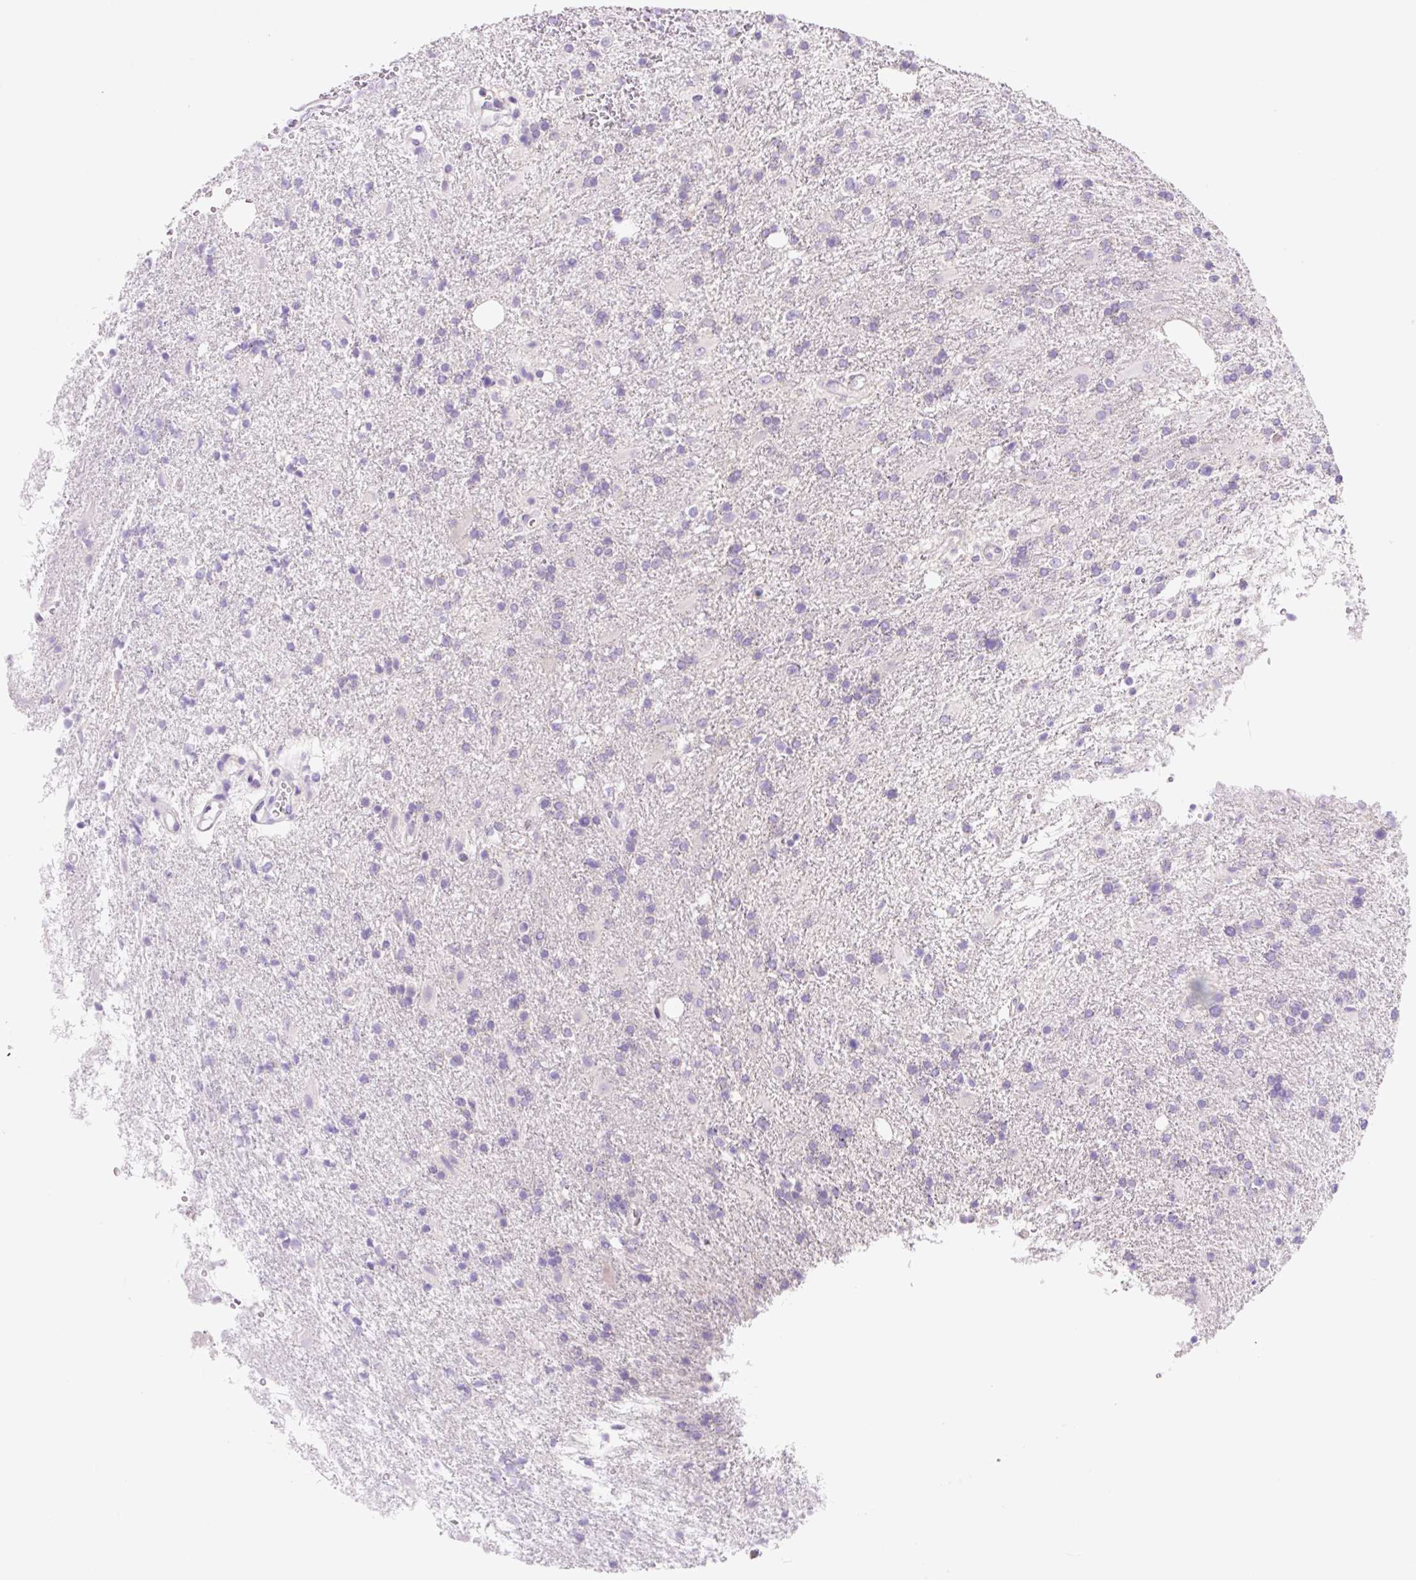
{"staining": {"intensity": "negative", "quantity": "none", "location": "none"}, "tissue": "glioma", "cell_type": "Tumor cells", "image_type": "cancer", "snomed": [{"axis": "morphology", "description": "Glioma, malignant, High grade"}, {"axis": "topography", "description": "Brain"}], "caption": "A histopathology image of glioma stained for a protein demonstrates no brown staining in tumor cells.", "gene": "CELF6", "patient": {"sex": "male", "age": 56}}